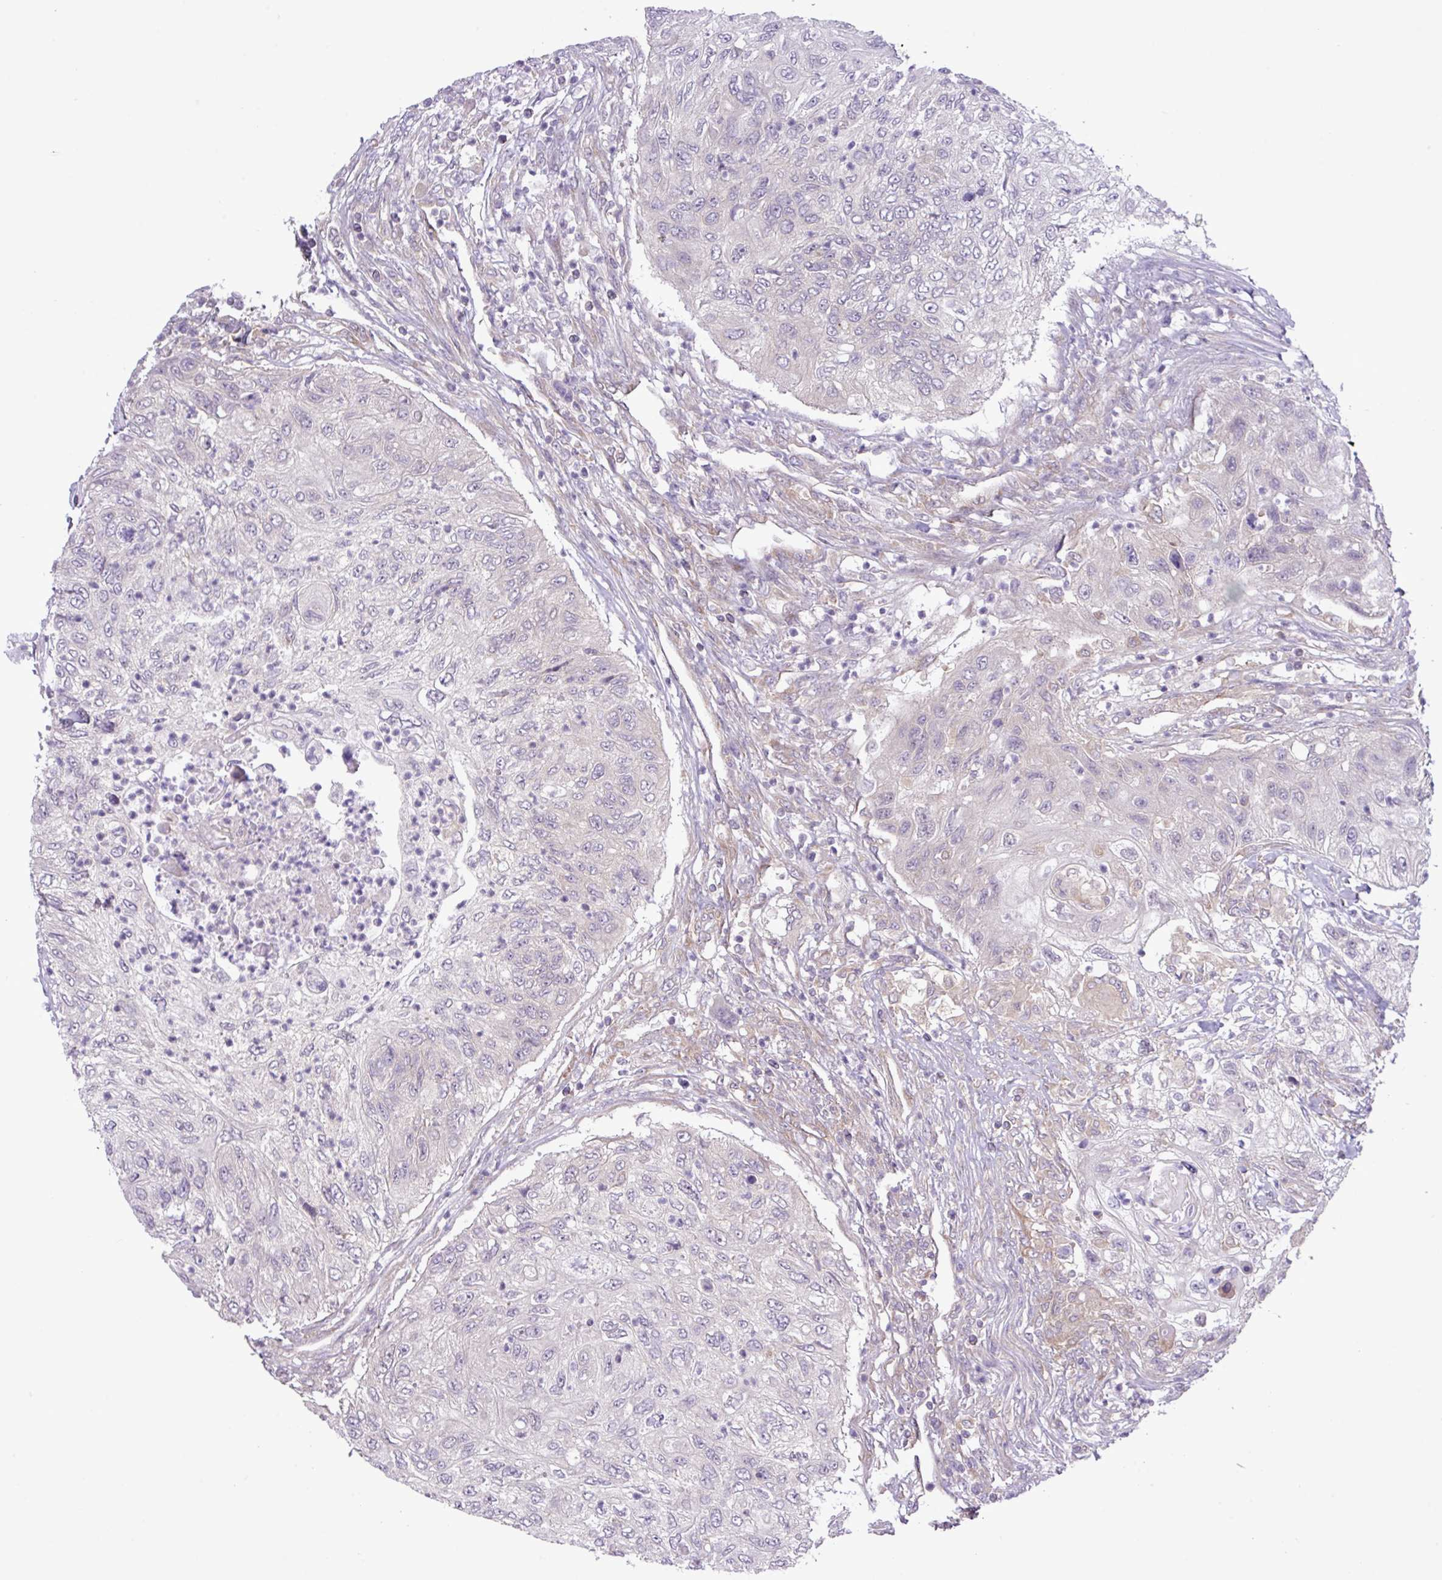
{"staining": {"intensity": "negative", "quantity": "none", "location": "none"}, "tissue": "urothelial cancer", "cell_type": "Tumor cells", "image_type": "cancer", "snomed": [{"axis": "morphology", "description": "Urothelial carcinoma, High grade"}, {"axis": "topography", "description": "Urinary bladder"}], "caption": "Tumor cells show no significant positivity in urothelial cancer.", "gene": "FAM222B", "patient": {"sex": "female", "age": 60}}